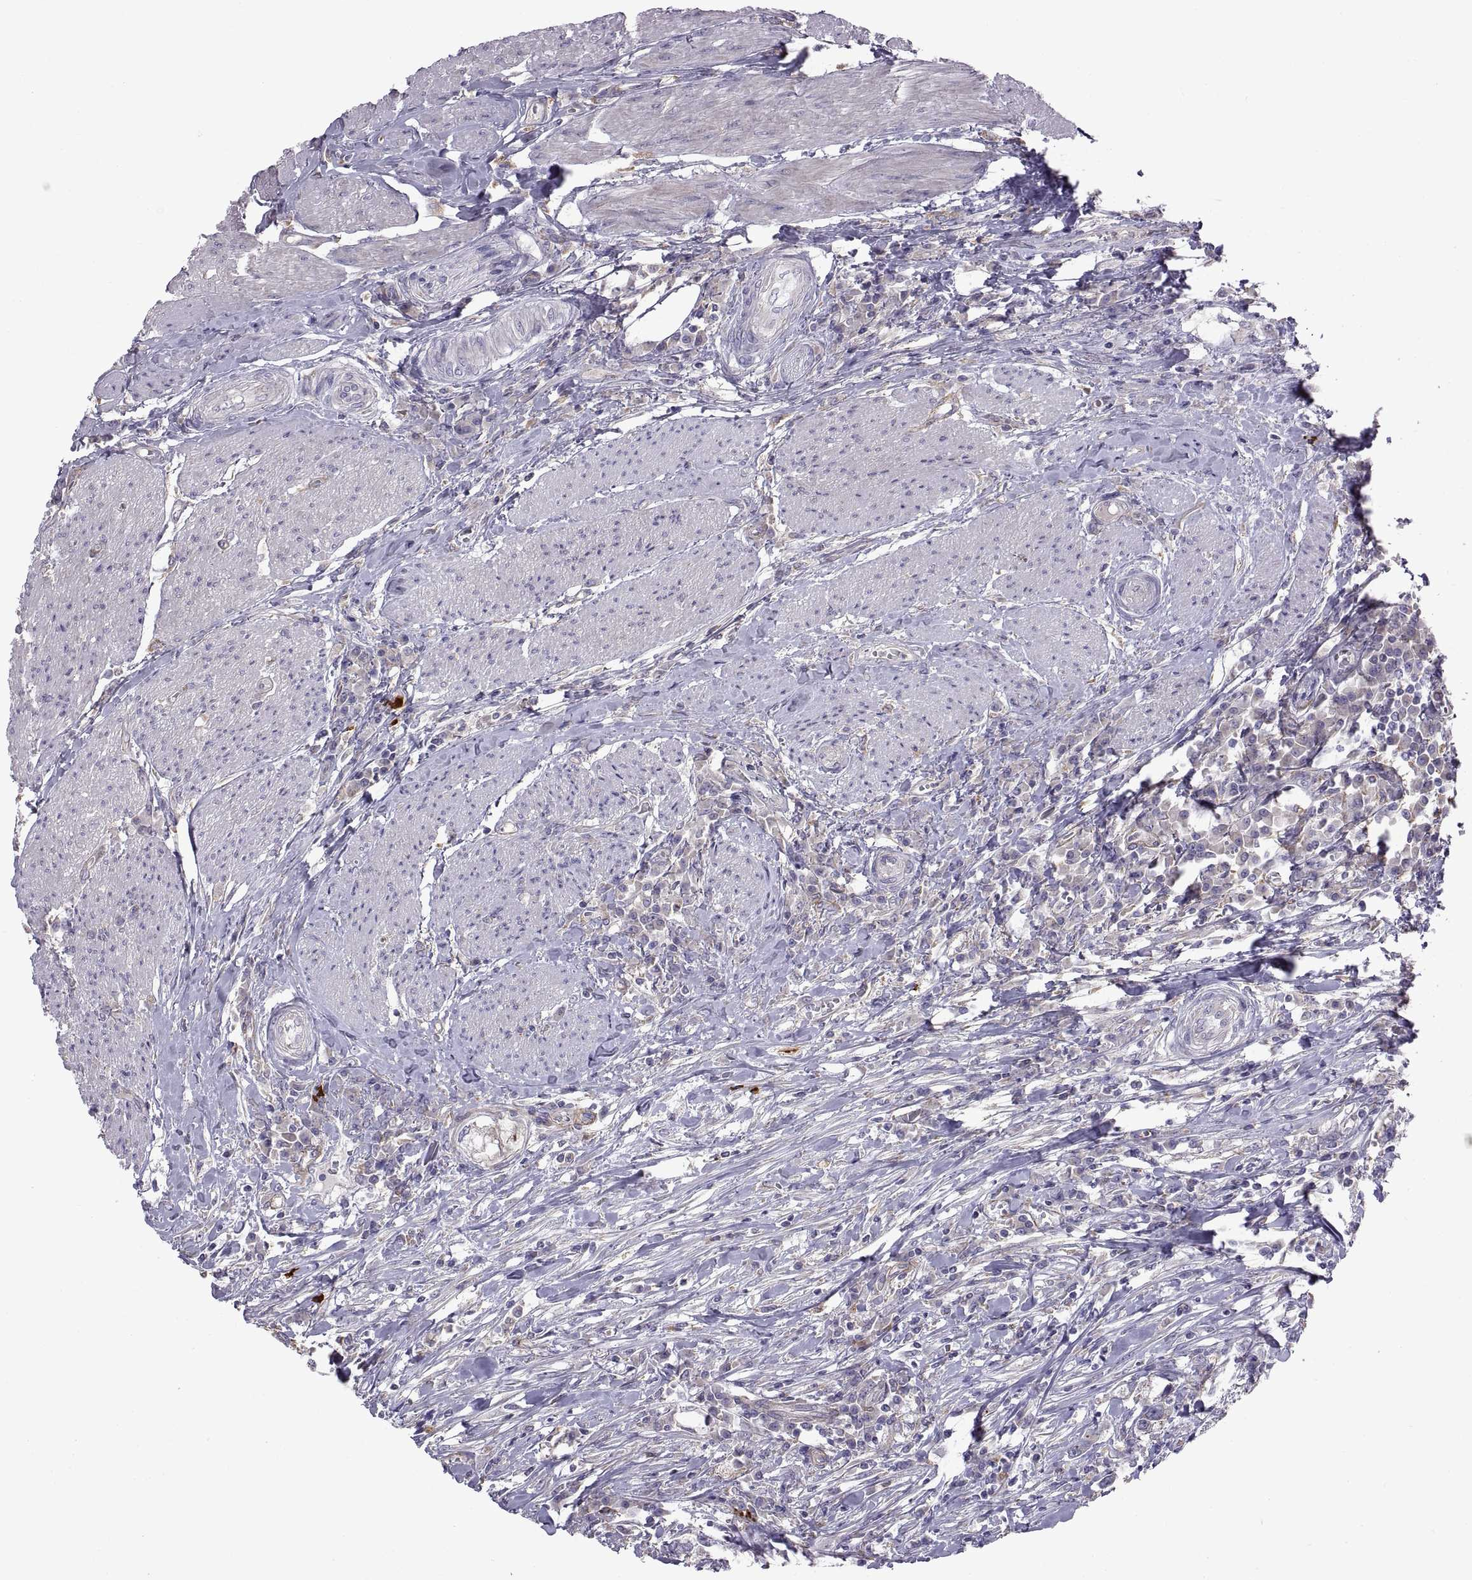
{"staining": {"intensity": "negative", "quantity": "none", "location": "none"}, "tissue": "urothelial cancer", "cell_type": "Tumor cells", "image_type": "cancer", "snomed": [{"axis": "morphology", "description": "Urothelial carcinoma, NOS"}, {"axis": "morphology", "description": "Urothelial carcinoma, High grade"}, {"axis": "topography", "description": "Urinary bladder"}], "caption": "Human urothelial cancer stained for a protein using IHC shows no expression in tumor cells.", "gene": "ARSL", "patient": {"sex": "male", "age": 63}}